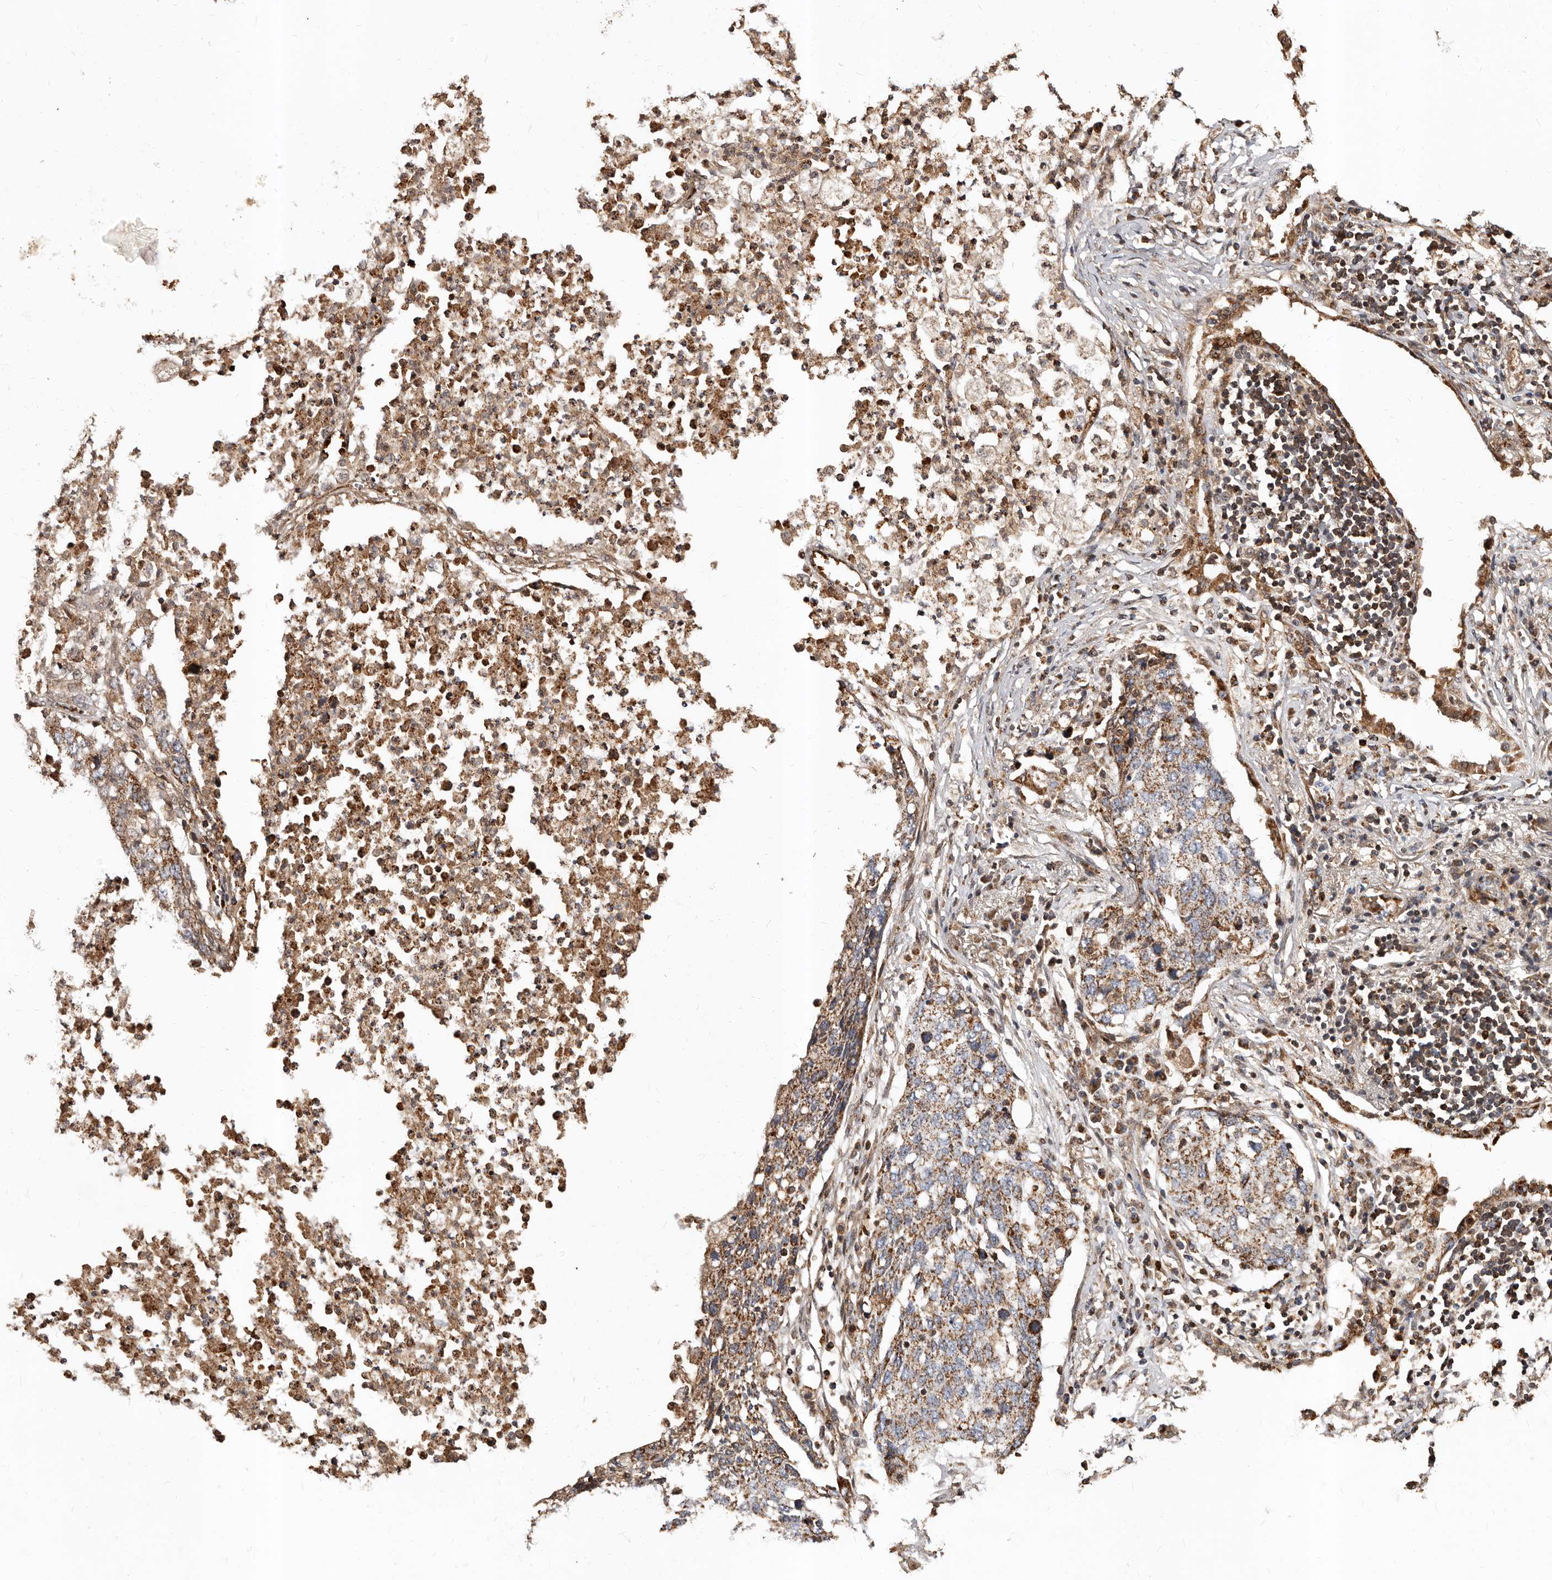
{"staining": {"intensity": "moderate", "quantity": ">75%", "location": "cytoplasmic/membranous"}, "tissue": "lung cancer", "cell_type": "Tumor cells", "image_type": "cancer", "snomed": [{"axis": "morphology", "description": "Squamous cell carcinoma, NOS"}, {"axis": "topography", "description": "Lung"}], "caption": "Moderate cytoplasmic/membranous protein expression is present in approximately >75% of tumor cells in squamous cell carcinoma (lung). (brown staining indicates protein expression, while blue staining denotes nuclei).", "gene": "BAX", "patient": {"sex": "female", "age": 63}}